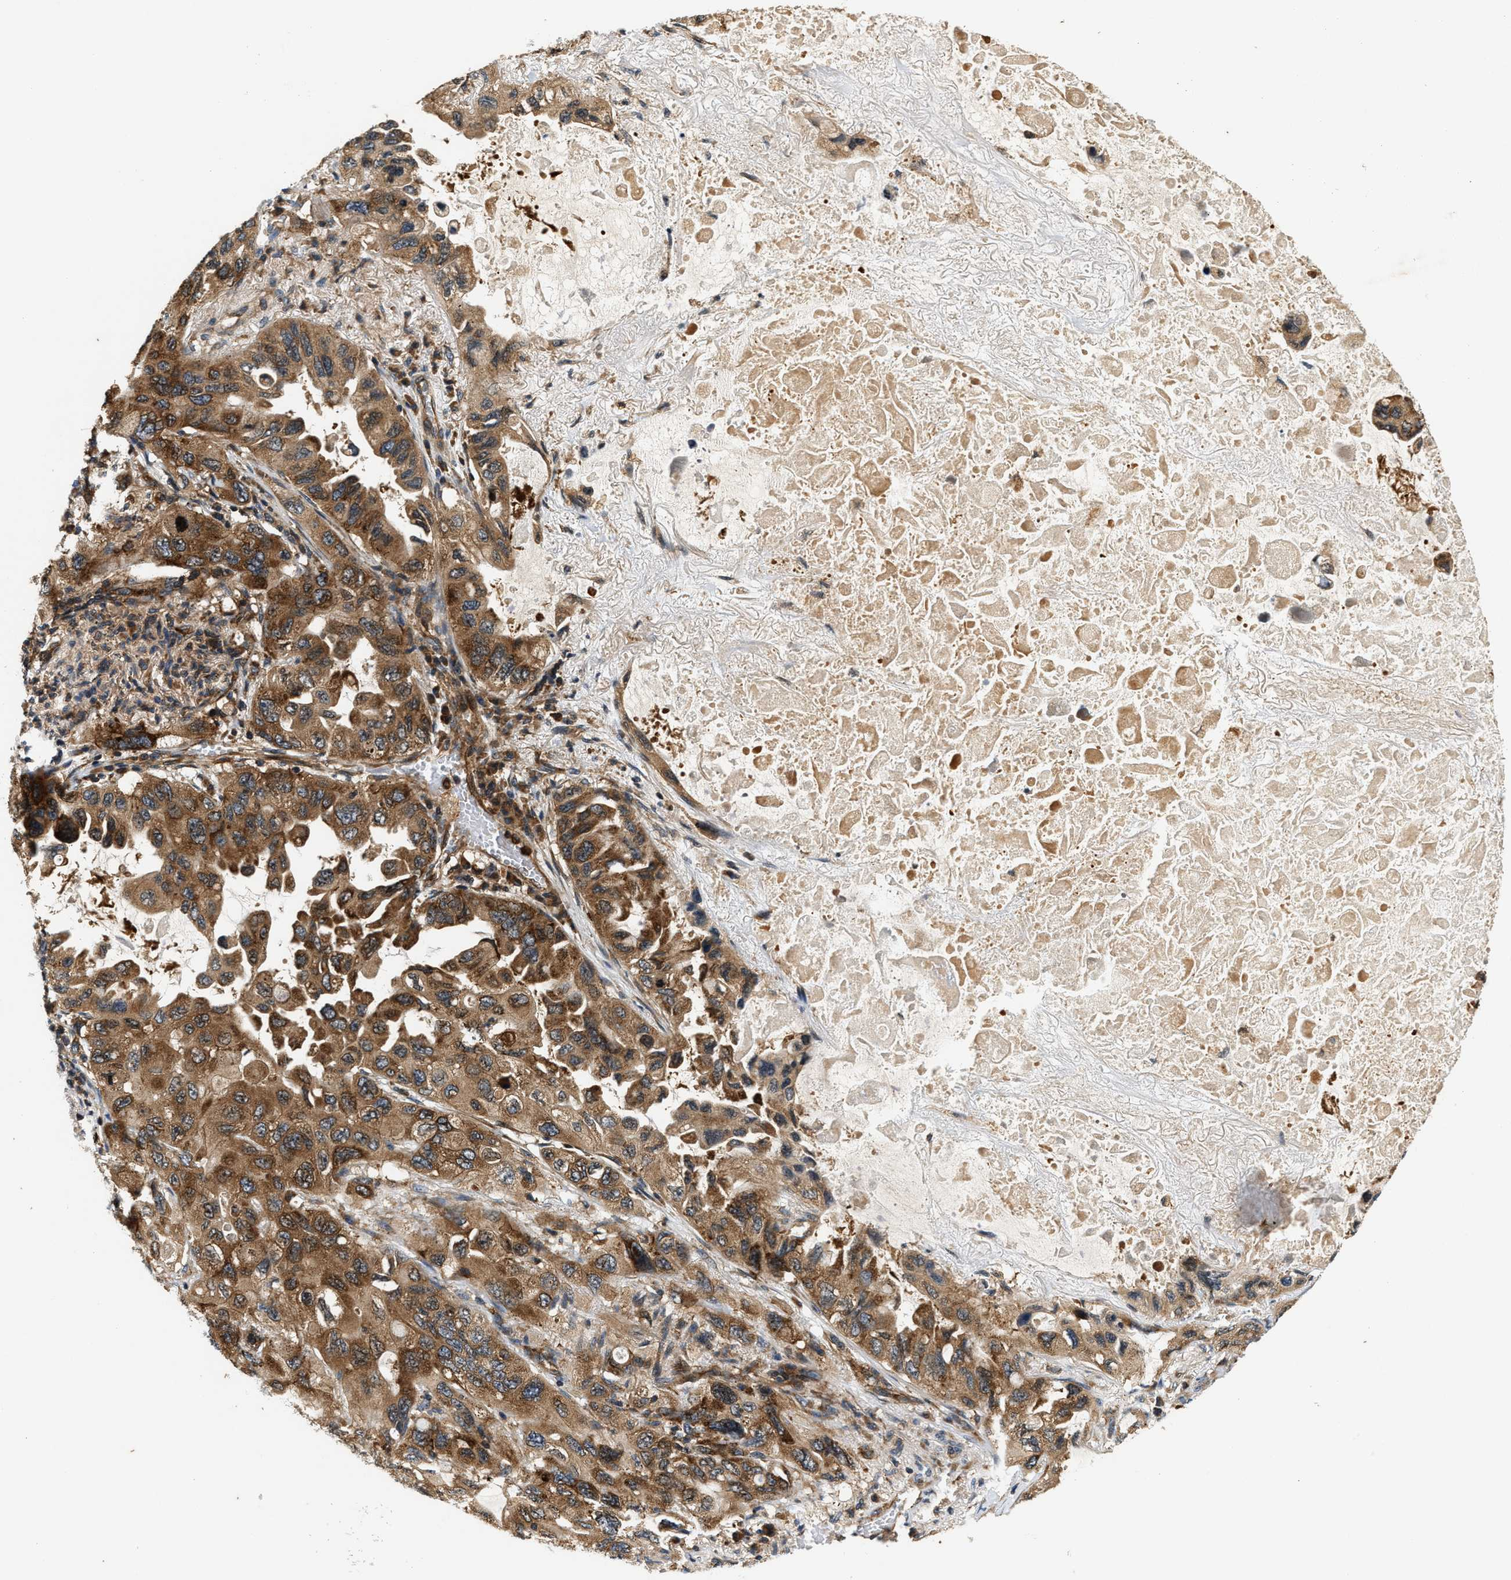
{"staining": {"intensity": "strong", "quantity": ">75%", "location": "cytoplasmic/membranous"}, "tissue": "lung cancer", "cell_type": "Tumor cells", "image_type": "cancer", "snomed": [{"axis": "morphology", "description": "Squamous cell carcinoma, NOS"}, {"axis": "topography", "description": "Lung"}], "caption": "Immunohistochemical staining of lung squamous cell carcinoma demonstrates high levels of strong cytoplasmic/membranous protein expression in about >75% of tumor cells.", "gene": "SAMD9", "patient": {"sex": "female", "age": 73}}